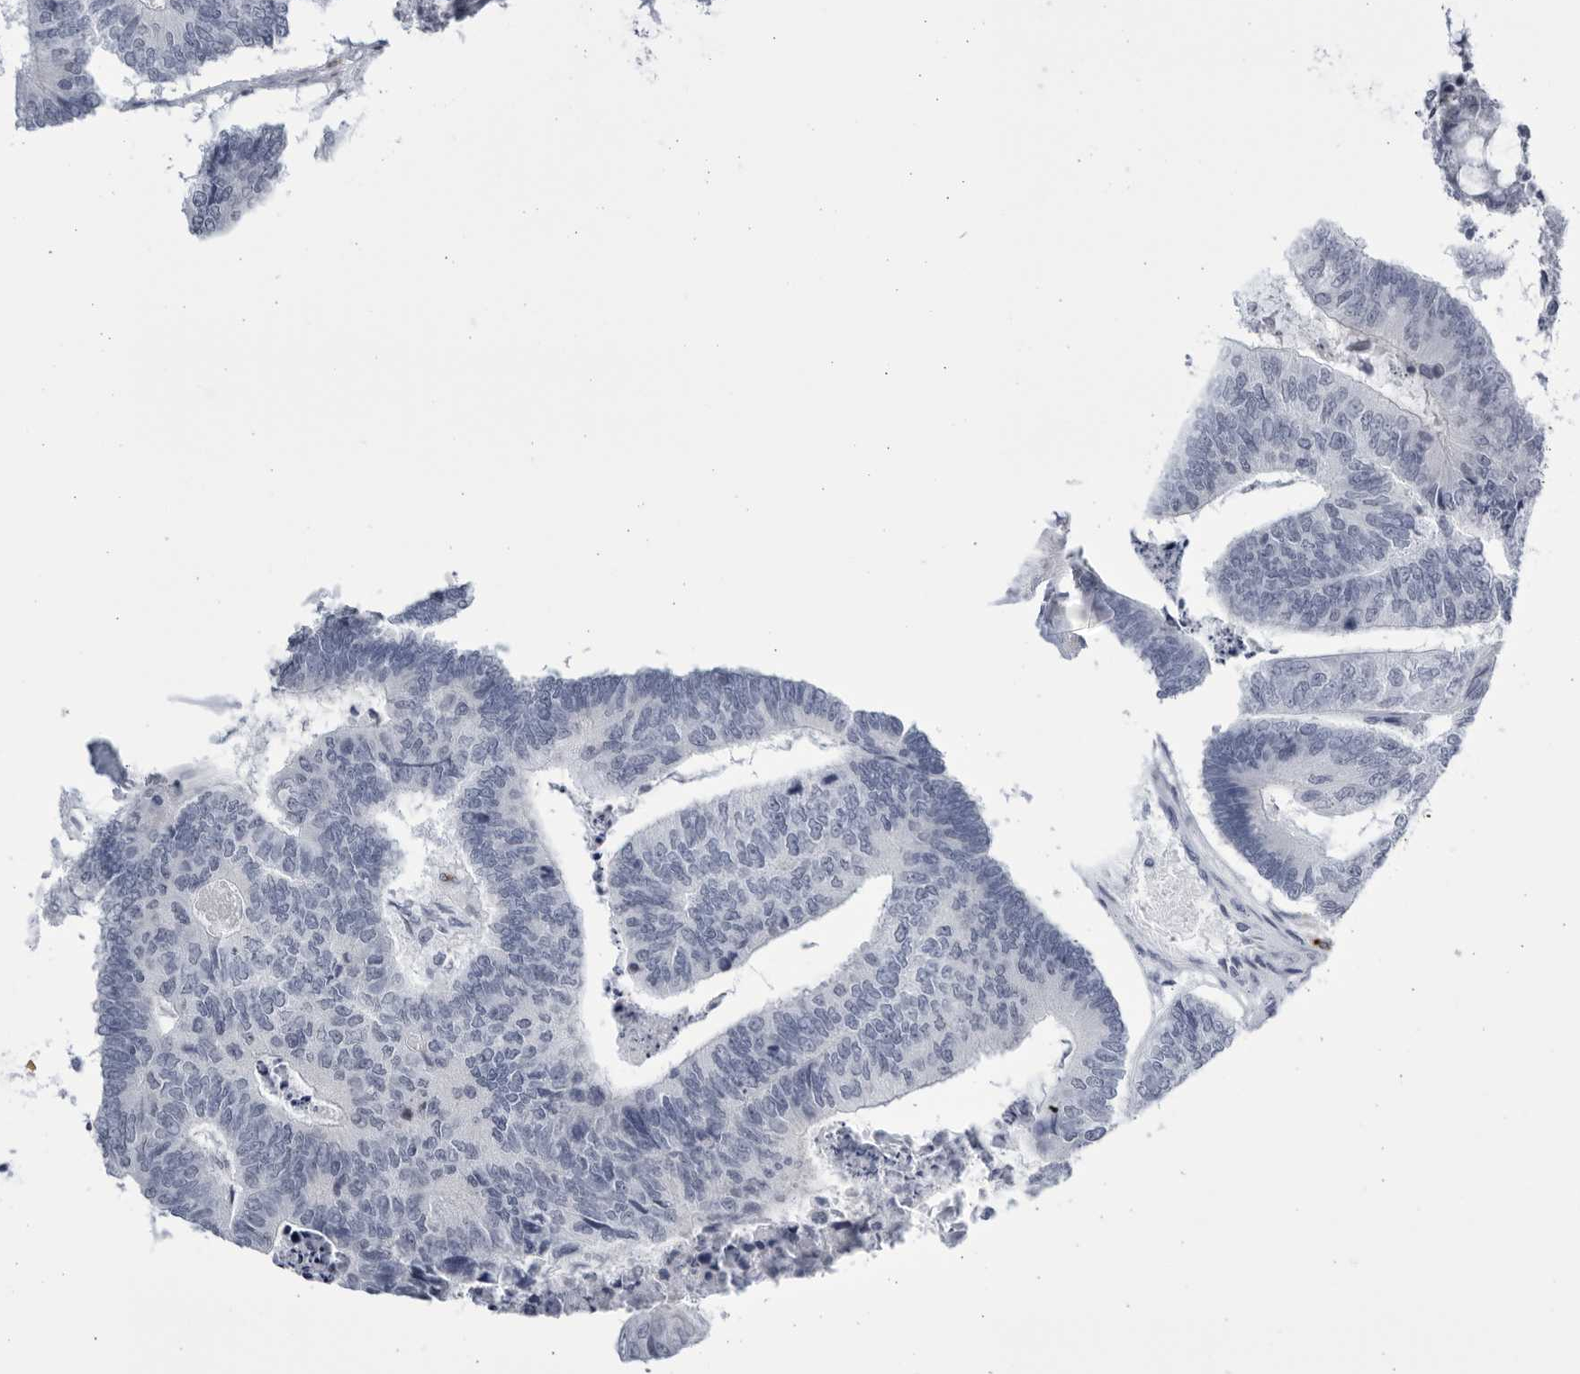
{"staining": {"intensity": "negative", "quantity": "none", "location": "none"}, "tissue": "colorectal cancer", "cell_type": "Tumor cells", "image_type": "cancer", "snomed": [{"axis": "morphology", "description": "Adenocarcinoma, NOS"}, {"axis": "topography", "description": "Colon"}], "caption": "Colorectal cancer was stained to show a protein in brown. There is no significant expression in tumor cells.", "gene": "CCDC181", "patient": {"sex": "female", "age": 67}}